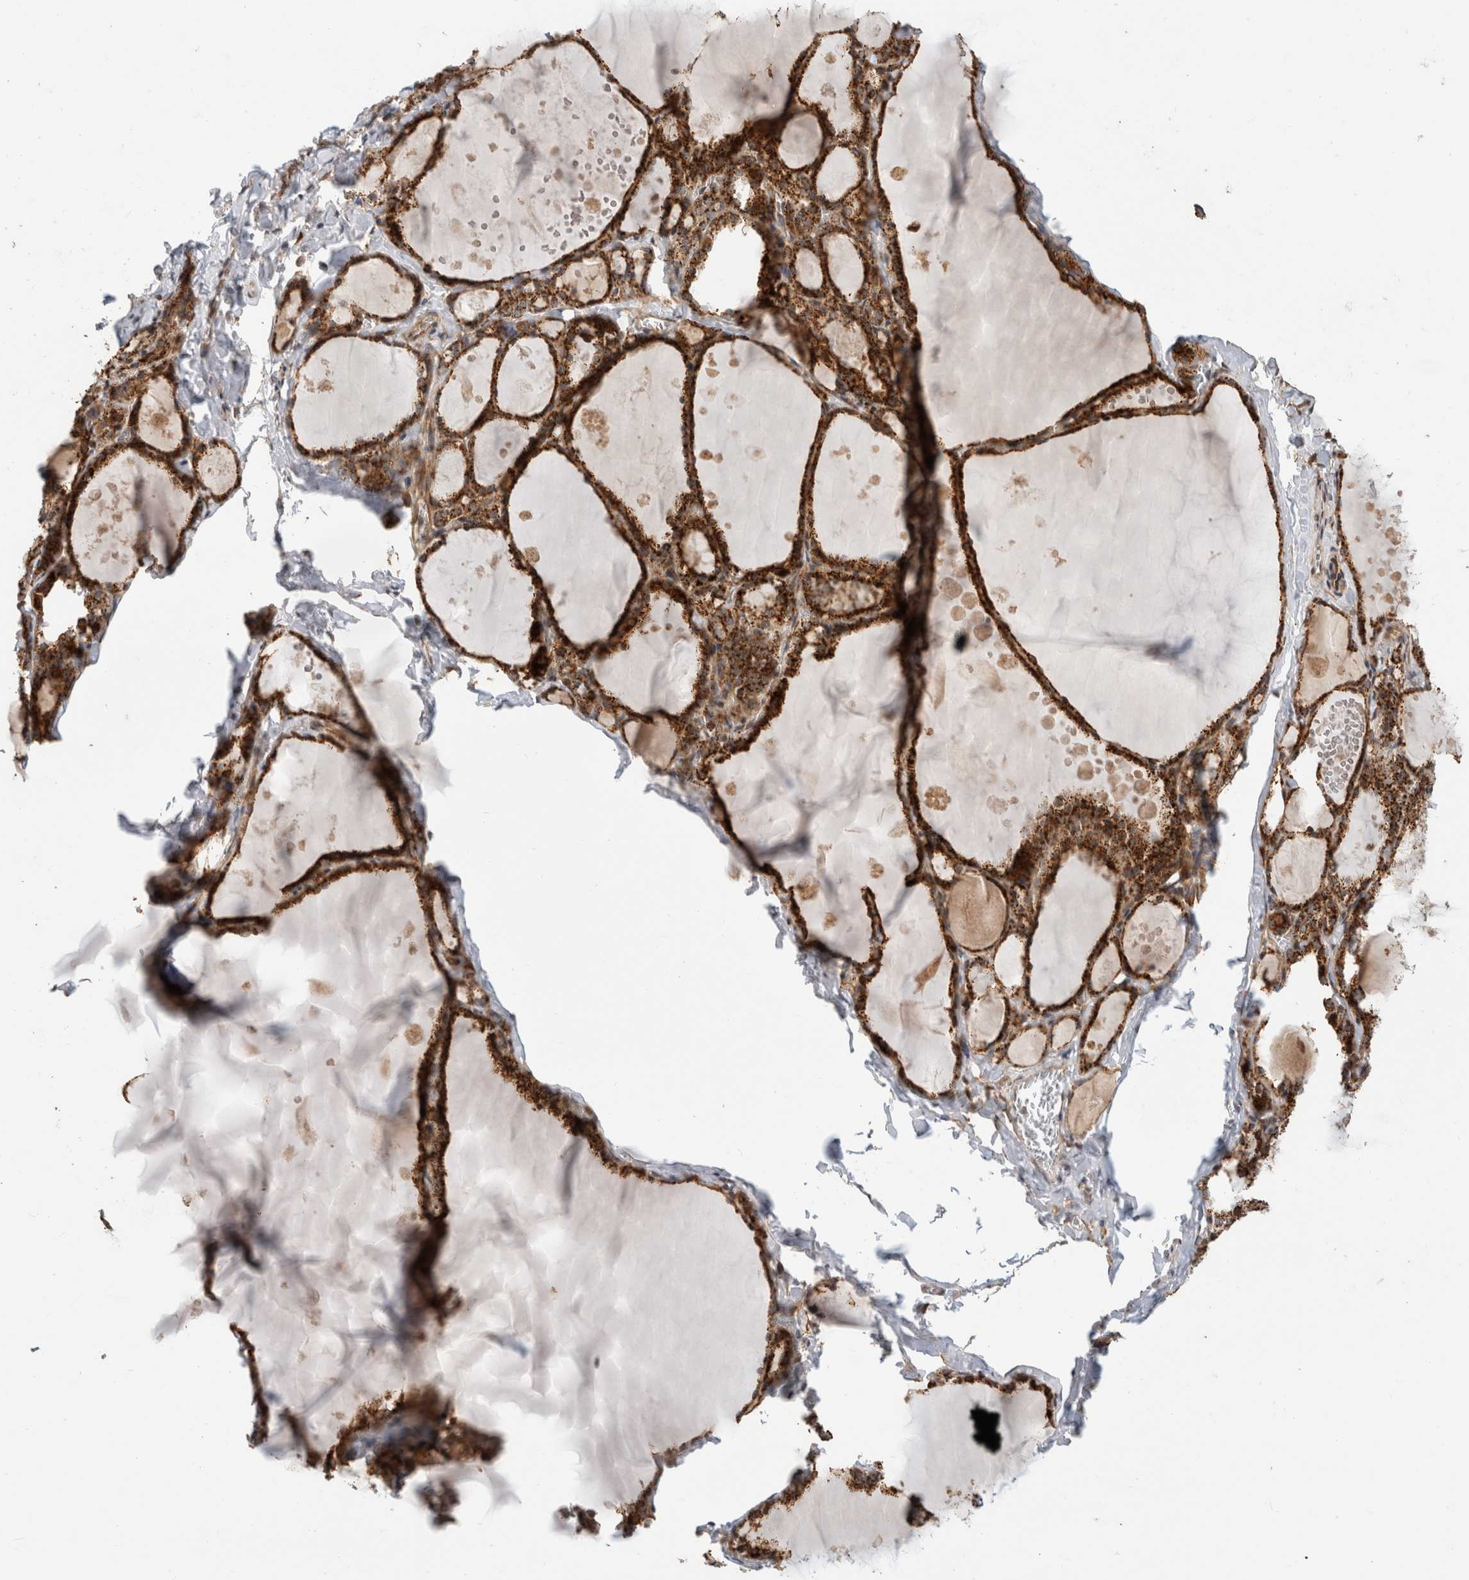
{"staining": {"intensity": "strong", "quantity": ">75%", "location": "cytoplasmic/membranous"}, "tissue": "thyroid gland", "cell_type": "Glandular cells", "image_type": "normal", "snomed": [{"axis": "morphology", "description": "Normal tissue, NOS"}, {"axis": "topography", "description": "Thyroid gland"}], "caption": "About >75% of glandular cells in benign human thyroid gland exhibit strong cytoplasmic/membranous protein positivity as visualized by brown immunohistochemical staining.", "gene": "PCDHB15", "patient": {"sex": "male", "age": 56}}